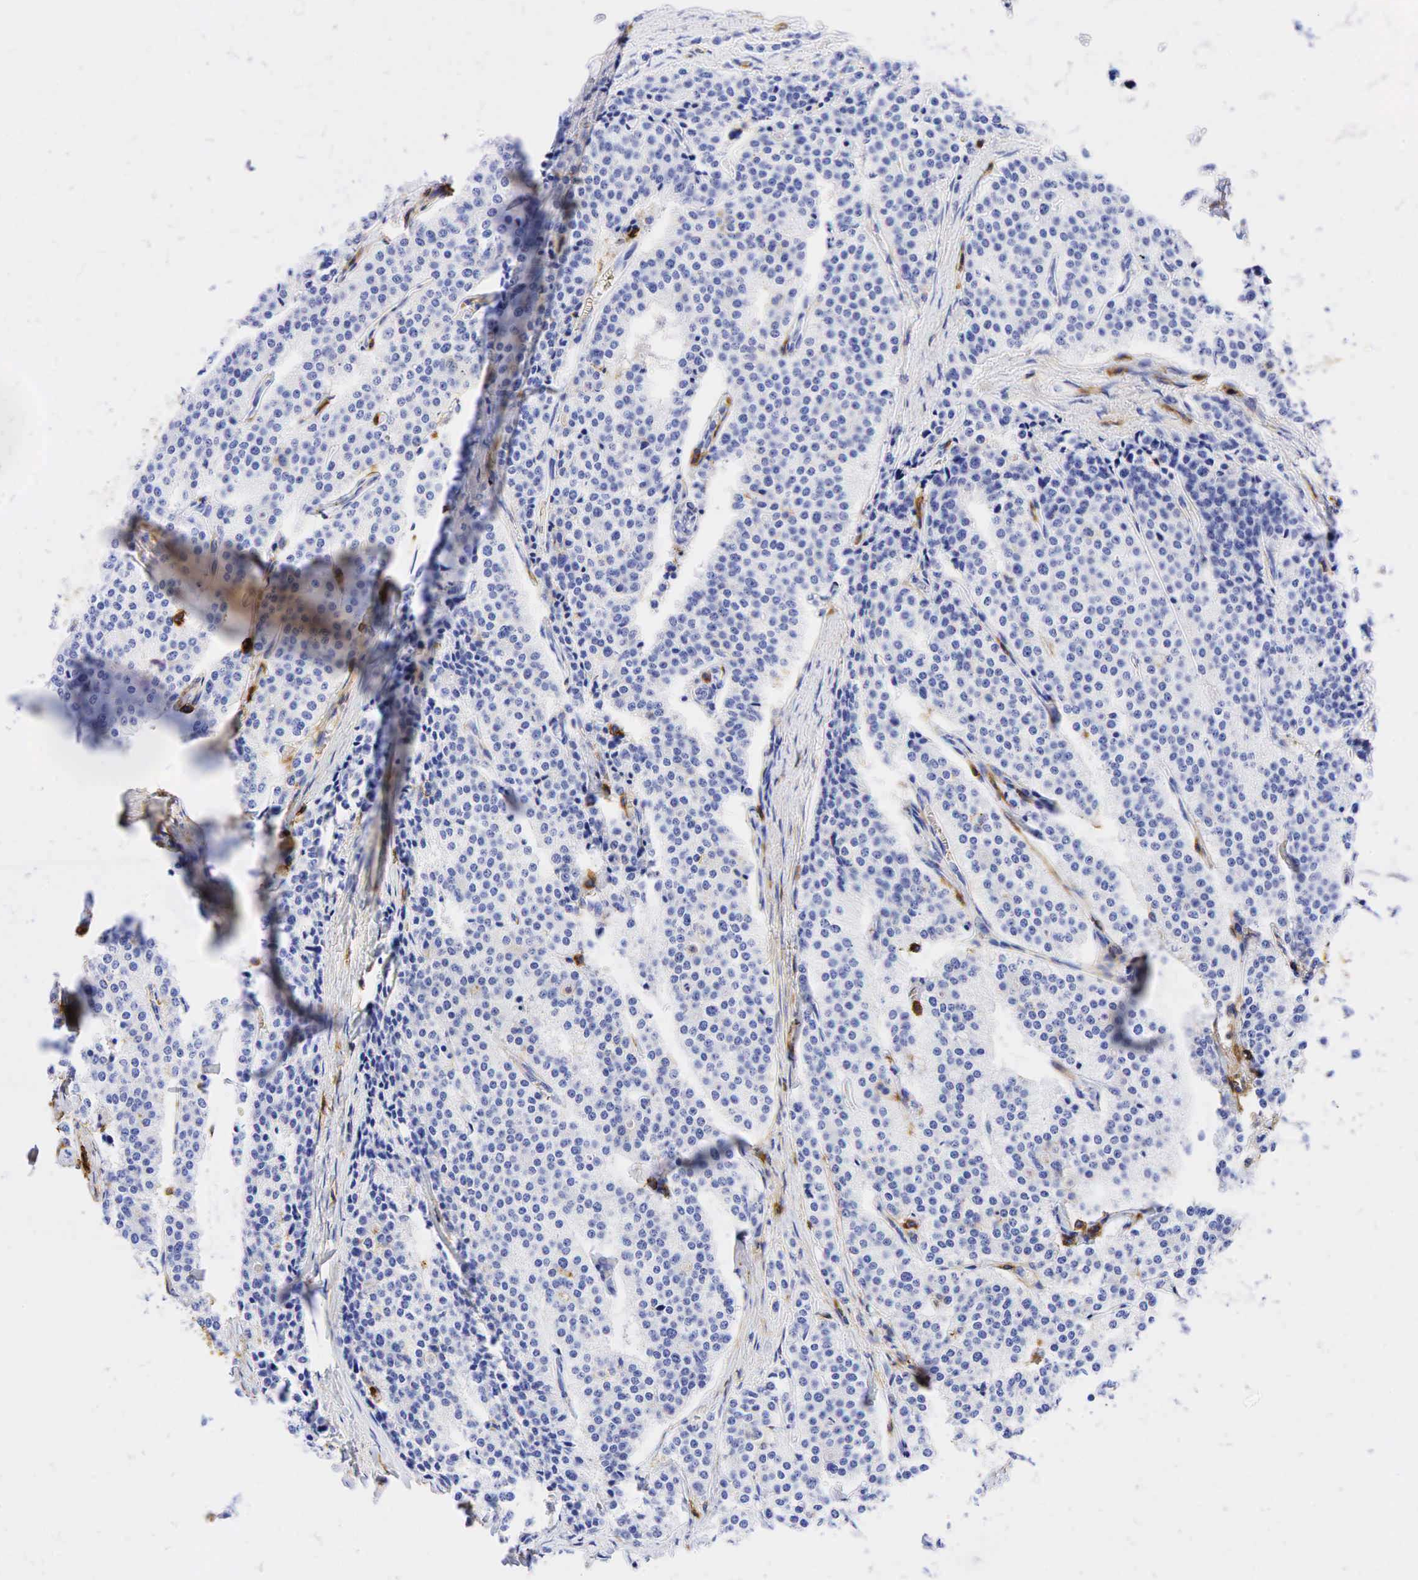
{"staining": {"intensity": "negative", "quantity": "none", "location": "none"}, "tissue": "carcinoid", "cell_type": "Tumor cells", "image_type": "cancer", "snomed": [{"axis": "morphology", "description": "Carcinoid, malignant, NOS"}, {"axis": "topography", "description": "Small intestine"}], "caption": "A micrograph of human carcinoid (malignant) is negative for staining in tumor cells.", "gene": "CD44", "patient": {"sex": "male", "age": 63}}